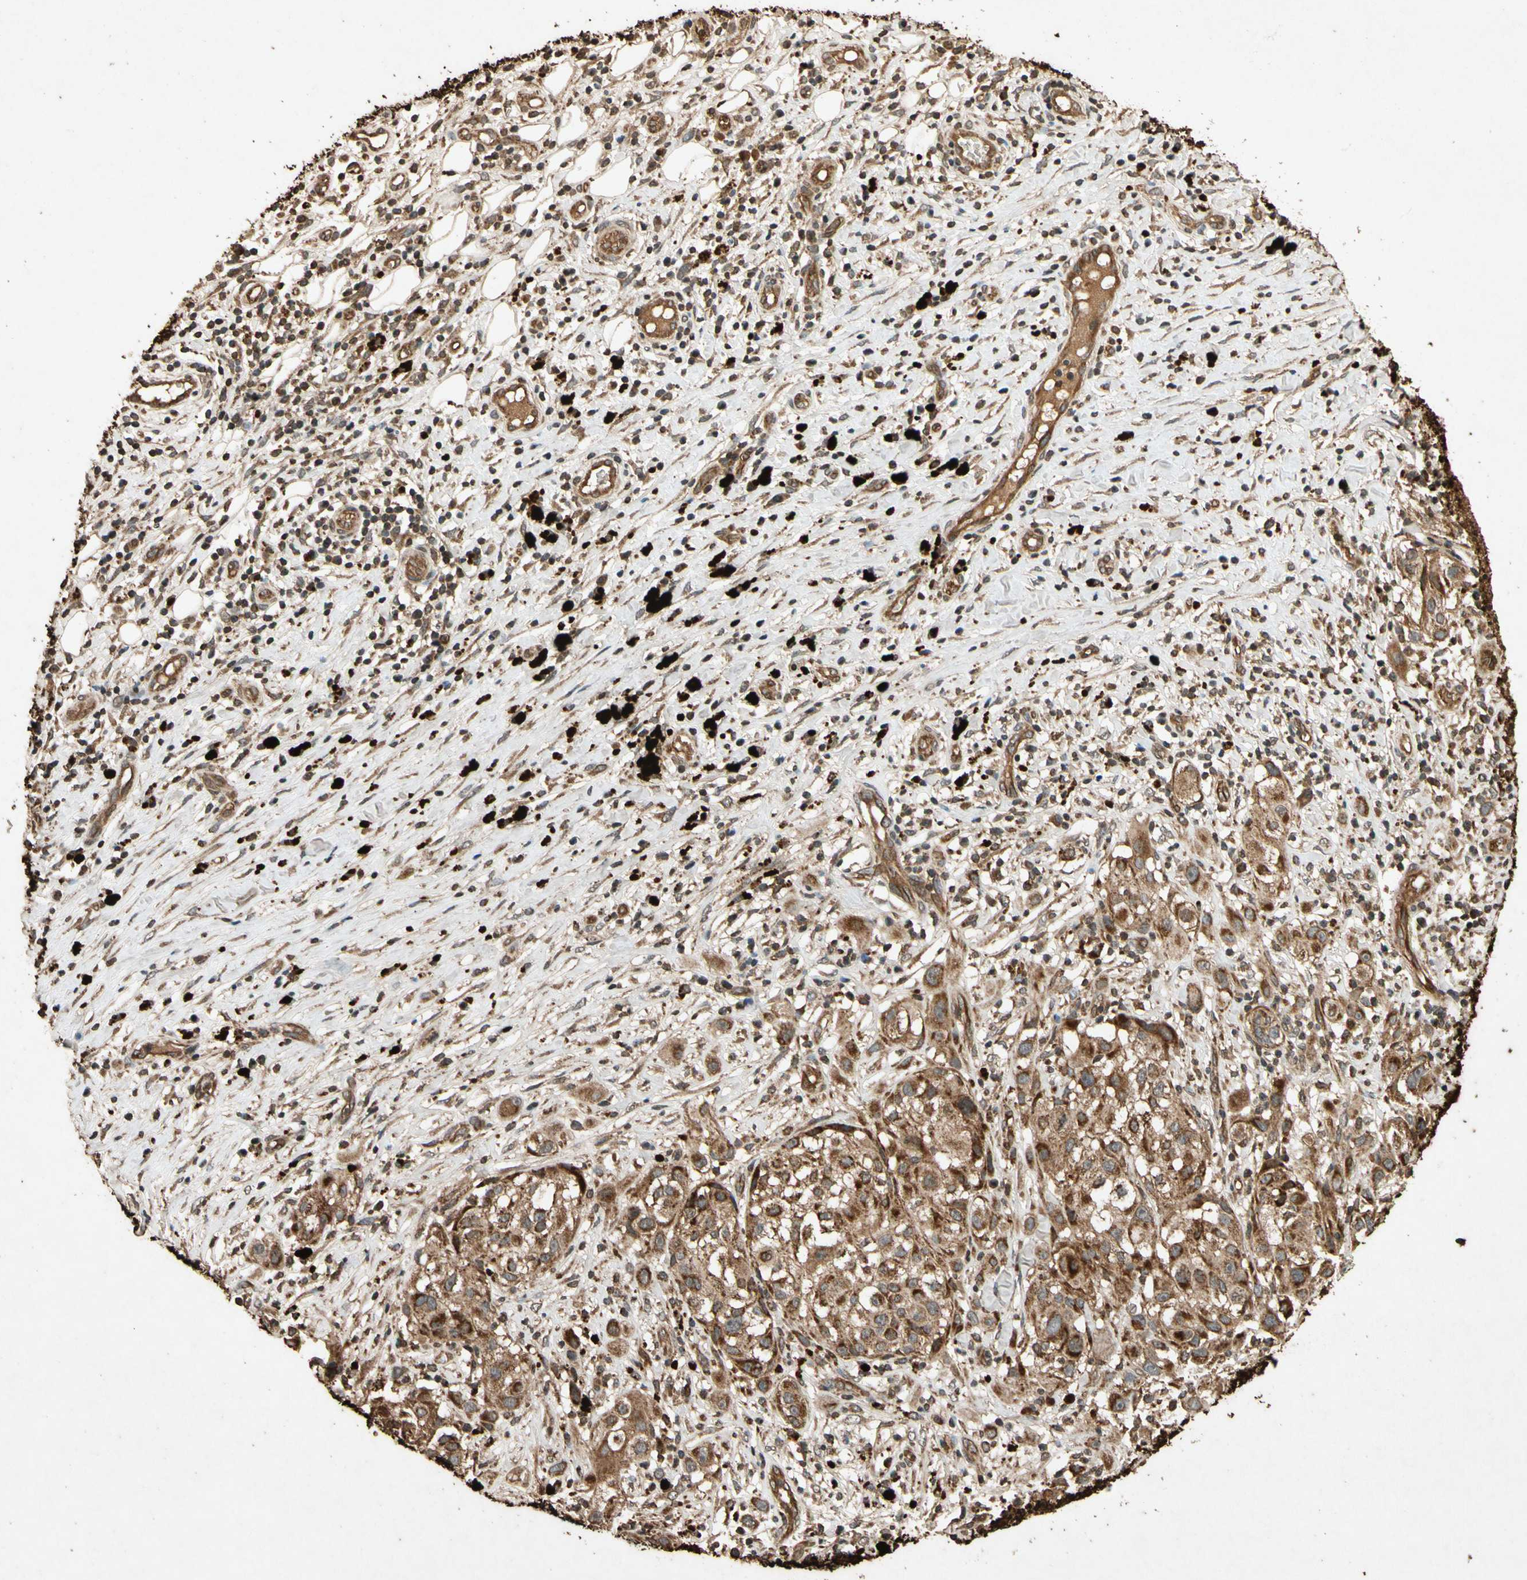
{"staining": {"intensity": "strong", "quantity": ">75%", "location": "cytoplasmic/membranous"}, "tissue": "melanoma", "cell_type": "Tumor cells", "image_type": "cancer", "snomed": [{"axis": "morphology", "description": "Necrosis, NOS"}, {"axis": "morphology", "description": "Malignant melanoma, NOS"}, {"axis": "topography", "description": "Skin"}], "caption": "Immunohistochemical staining of human melanoma reveals strong cytoplasmic/membranous protein expression in approximately >75% of tumor cells. The staining is performed using DAB brown chromogen to label protein expression. The nuclei are counter-stained blue using hematoxylin.", "gene": "TXN2", "patient": {"sex": "female", "age": 87}}